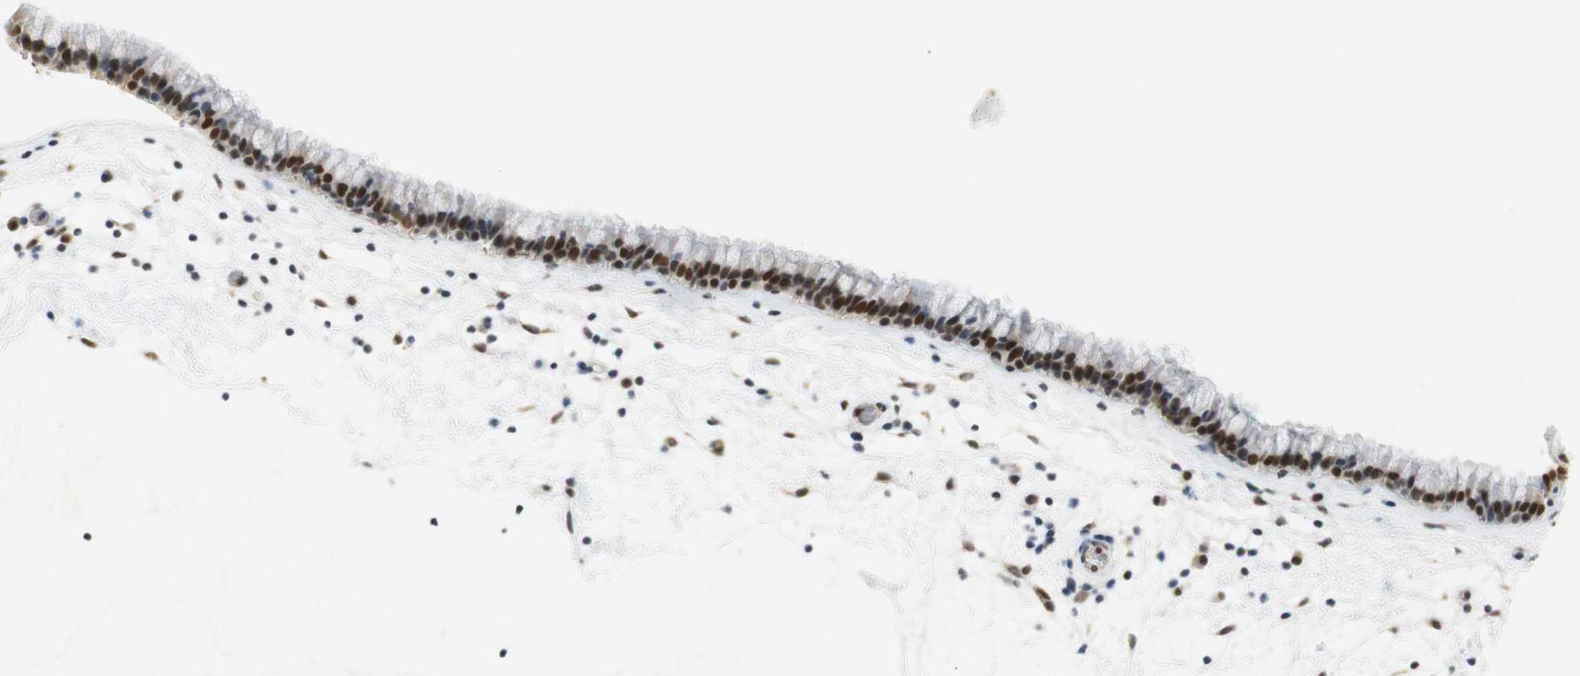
{"staining": {"intensity": "strong", "quantity": ">75%", "location": "nuclear"}, "tissue": "nasopharynx", "cell_type": "Respiratory epithelial cells", "image_type": "normal", "snomed": [{"axis": "morphology", "description": "Normal tissue, NOS"}, {"axis": "morphology", "description": "Inflammation, NOS"}, {"axis": "topography", "description": "Nasopharynx"}], "caption": "Immunohistochemical staining of unremarkable human nasopharynx shows >75% levels of strong nuclear protein positivity in about >75% of respiratory epithelial cells.", "gene": "BMI1", "patient": {"sex": "male", "age": 48}}